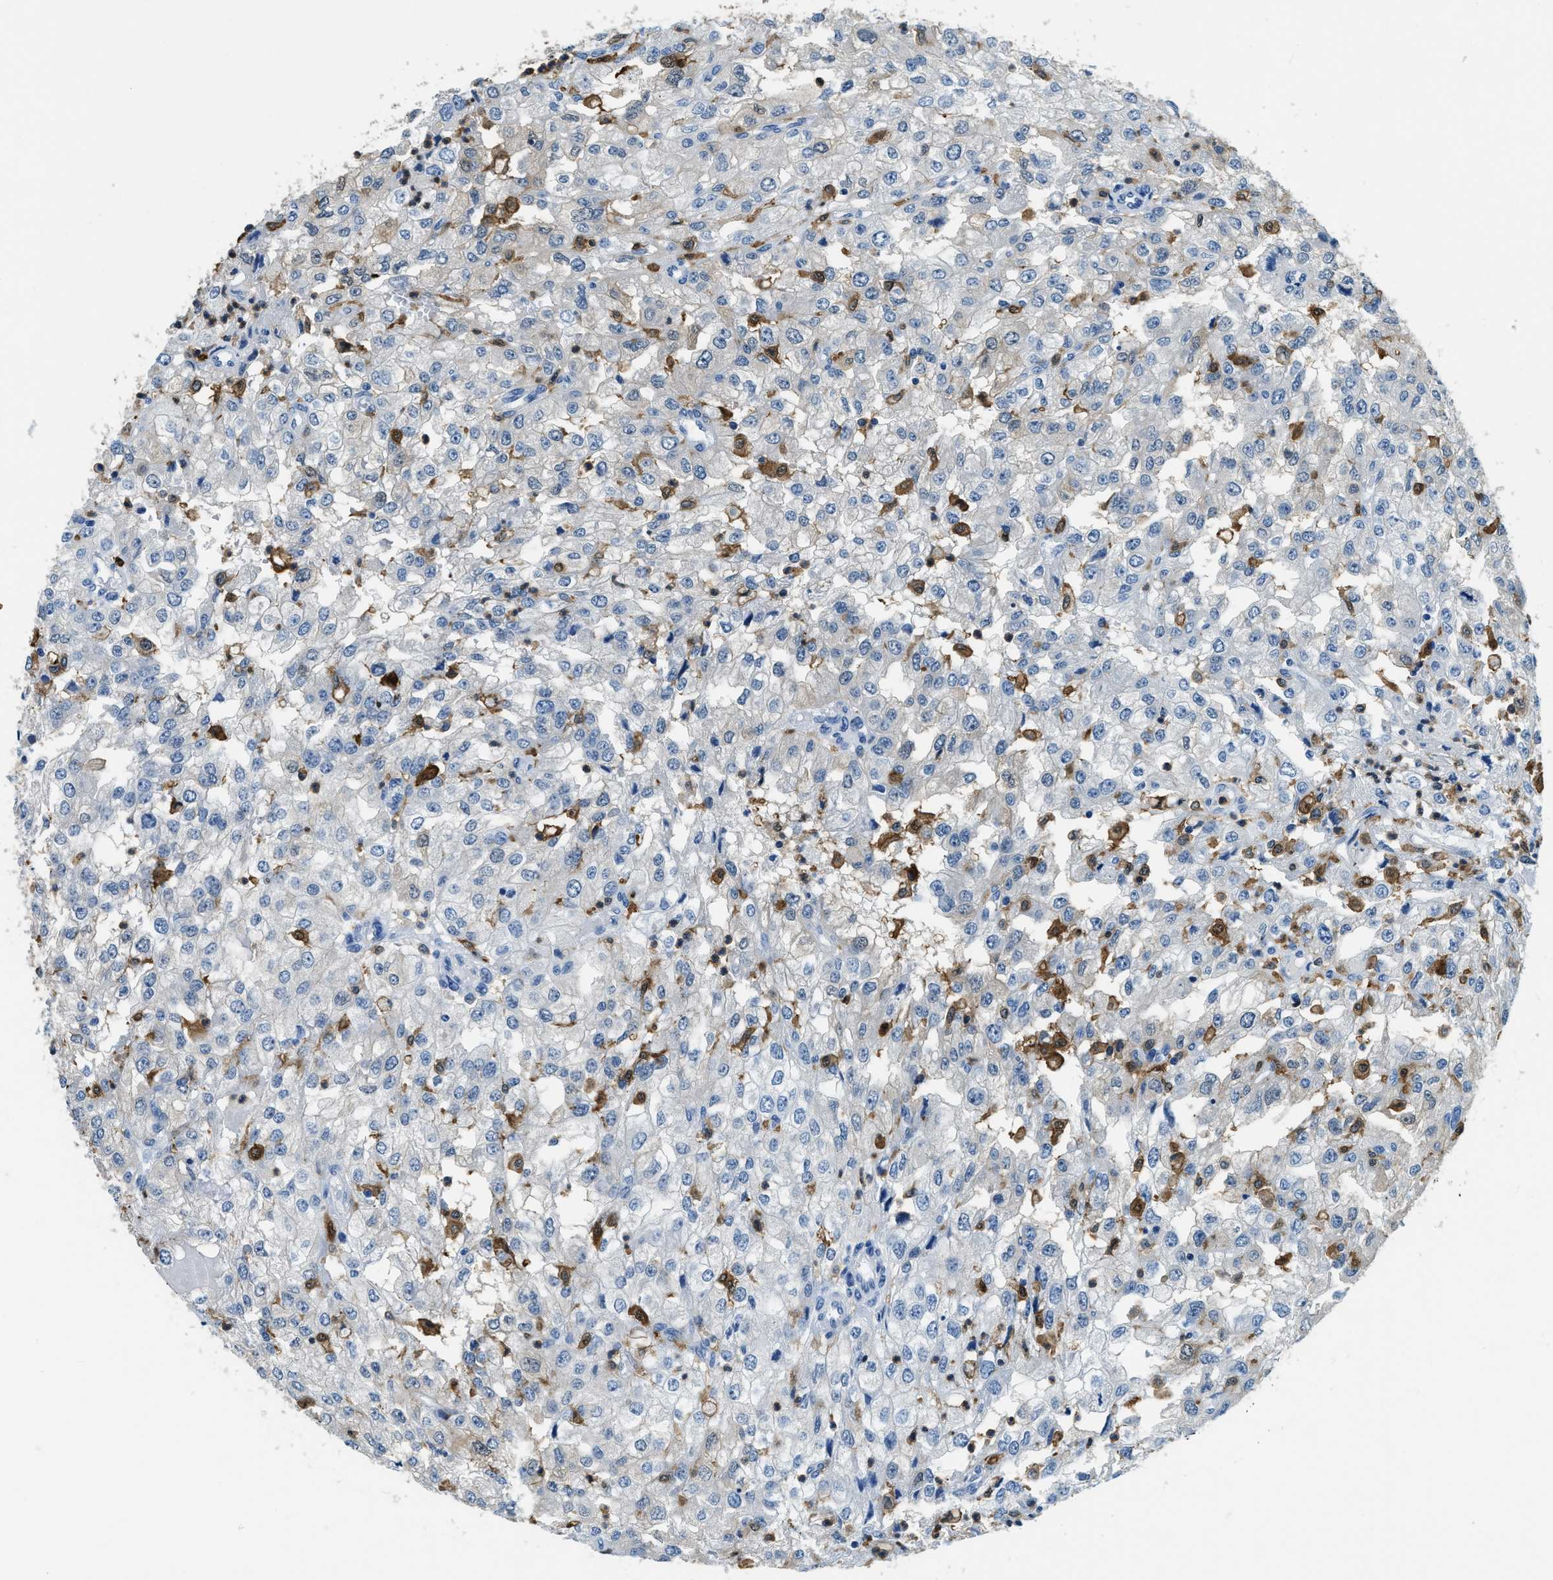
{"staining": {"intensity": "negative", "quantity": "none", "location": "none"}, "tissue": "renal cancer", "cell_type": "Tumor cells", "image_type": "cancer", "snomed": [{"axis": "morphology", "description": "Adenocarcinoma, NOS"}, {"axis": "topography", "description": "Kidney"}], "caption": "Adenocarcinoma (renal) stained for a protein using IHC shows no expression tumor cells.", "gene": "CAPG", "patient": {"sex": "female", "age": 54}}